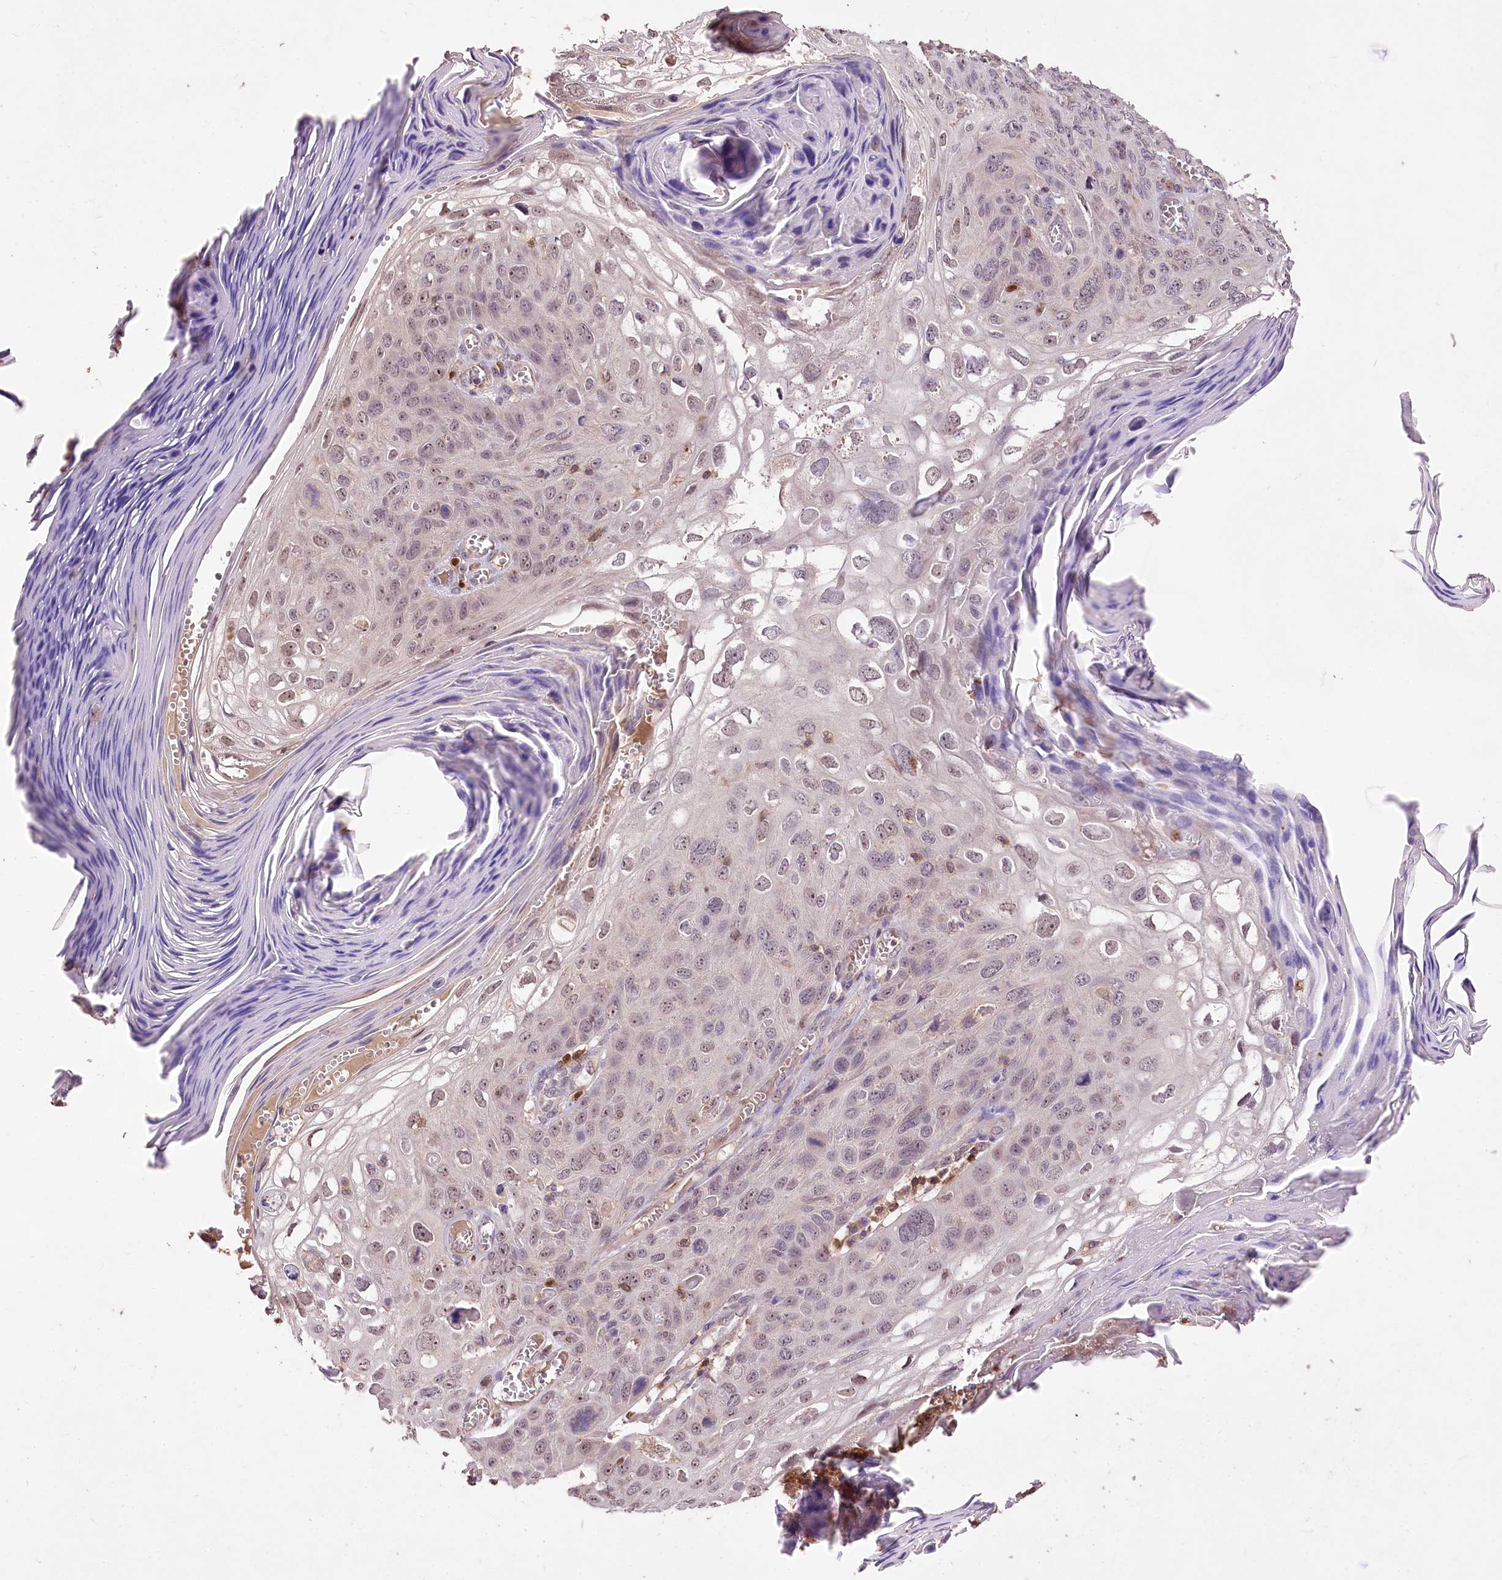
{"staining": {"intensity": "weak", "quantity": "<25%", "location": "nuclear"}, "tissue": "skin cancer", "cell_type": "Tumor cells", "image_type": "cancer", "snomed": [{"axis": "morphology", "description": "Squamous cell carcinoma, NOS"}, {"axis": "topography", "description": "Skin"}], "caption": "Immunohistochemistry image of neoplastic tissue: human skin cancer stained with DAB exhibits no significant protein positivity in tumor cells.", "gene": "SERGEF", "patient": {"sex": "female", "age": 90}}